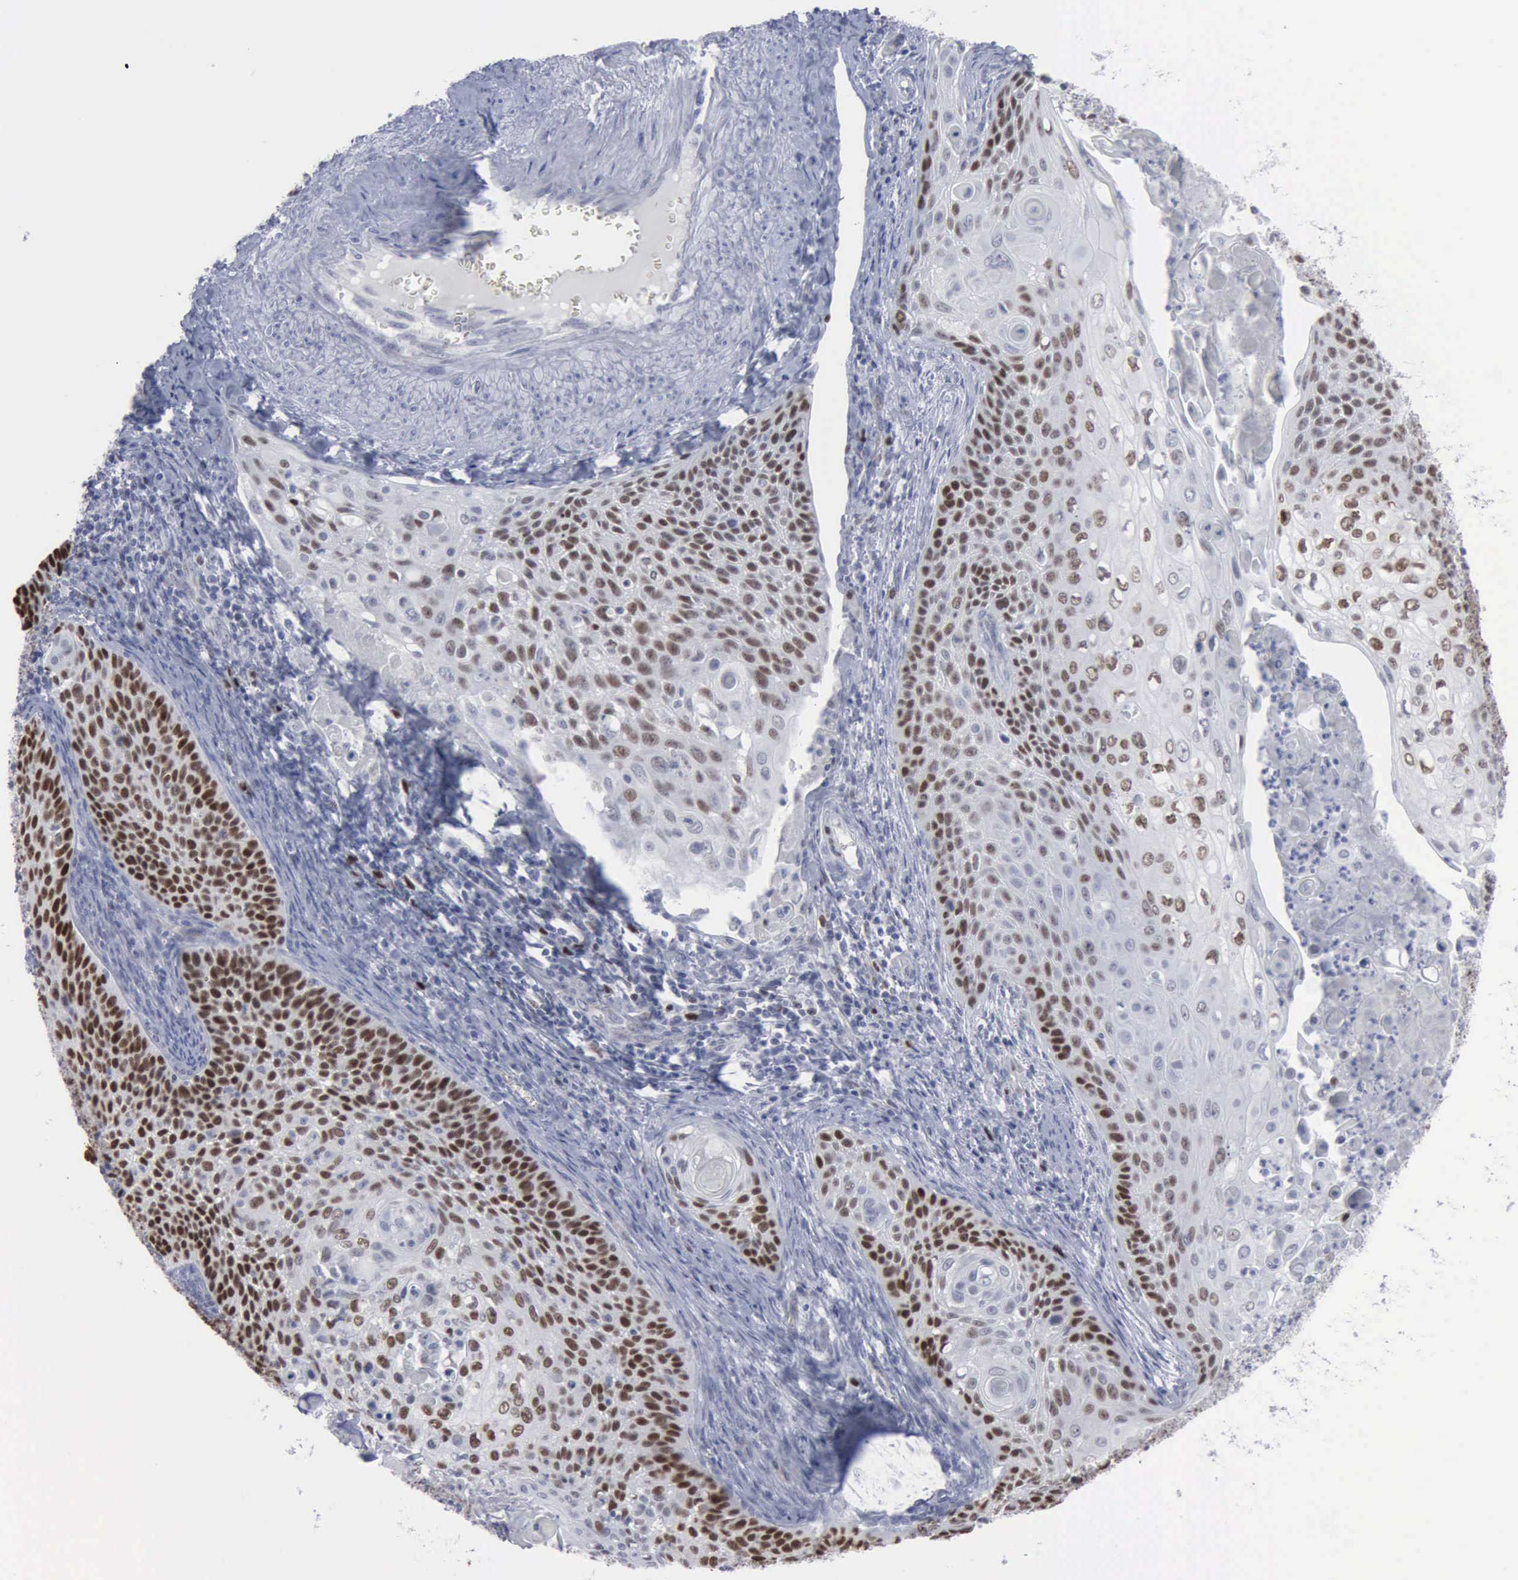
{"staining": {"intensity": "strong", "quantity": "25%-75%", "location": "nuclear"}, "tissue": "cervical cancer", "cell_type": "Tumor cells", "image_type": "cancer", "snomed": [{"axis": "morphology", "description": "Squamous cell carcinoma, NOS"}, {"axis": "topography", "description": "Cervix"}], "caption": "Cervical cancer (squamous cell carcinoma) was stained to show a protein in brown. There is high levels of strong nuclear positivity in approximately 25%-75% of tumor cells.", "gene": "MCM5", "patient": {"sex": "female", "age": 33}}